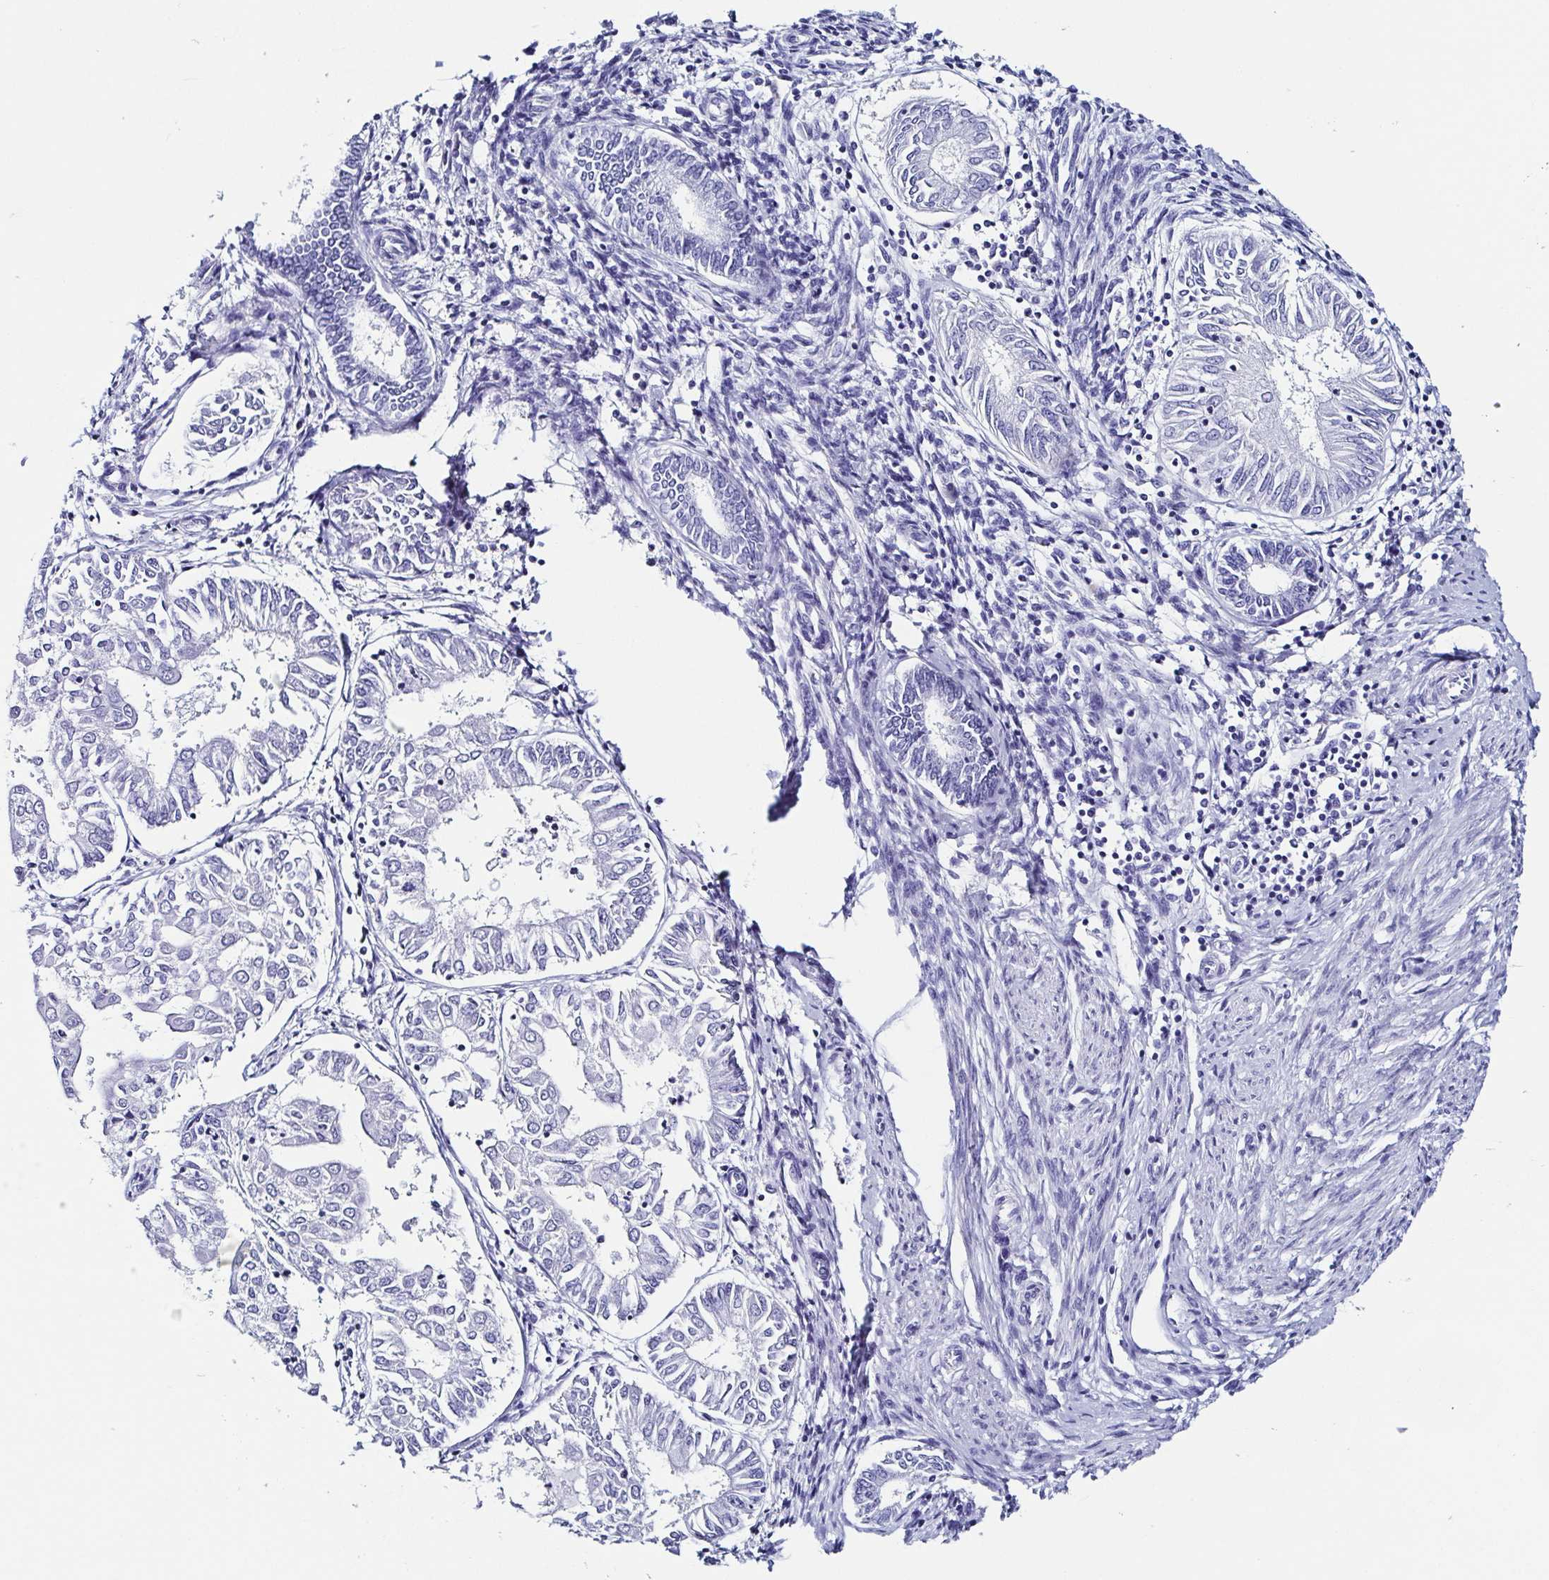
{"staining": {"intensity": "negative", "quantity": "none", "location": "none"}, "tissue": "endometrial cancer", "cell_type": "Tumor cells", "image_type": "cancer", "snomed": [{"axis": "morphology", "description": "Adenocarcinoma, NOS"}, {"axis": "topography", "description": "Endometrium"}], "caption": "There is no significant expression in tumor cells of endometrial cancer.", "gene": "TNNT2", "patient": {"sex": "female", "age": 68}}